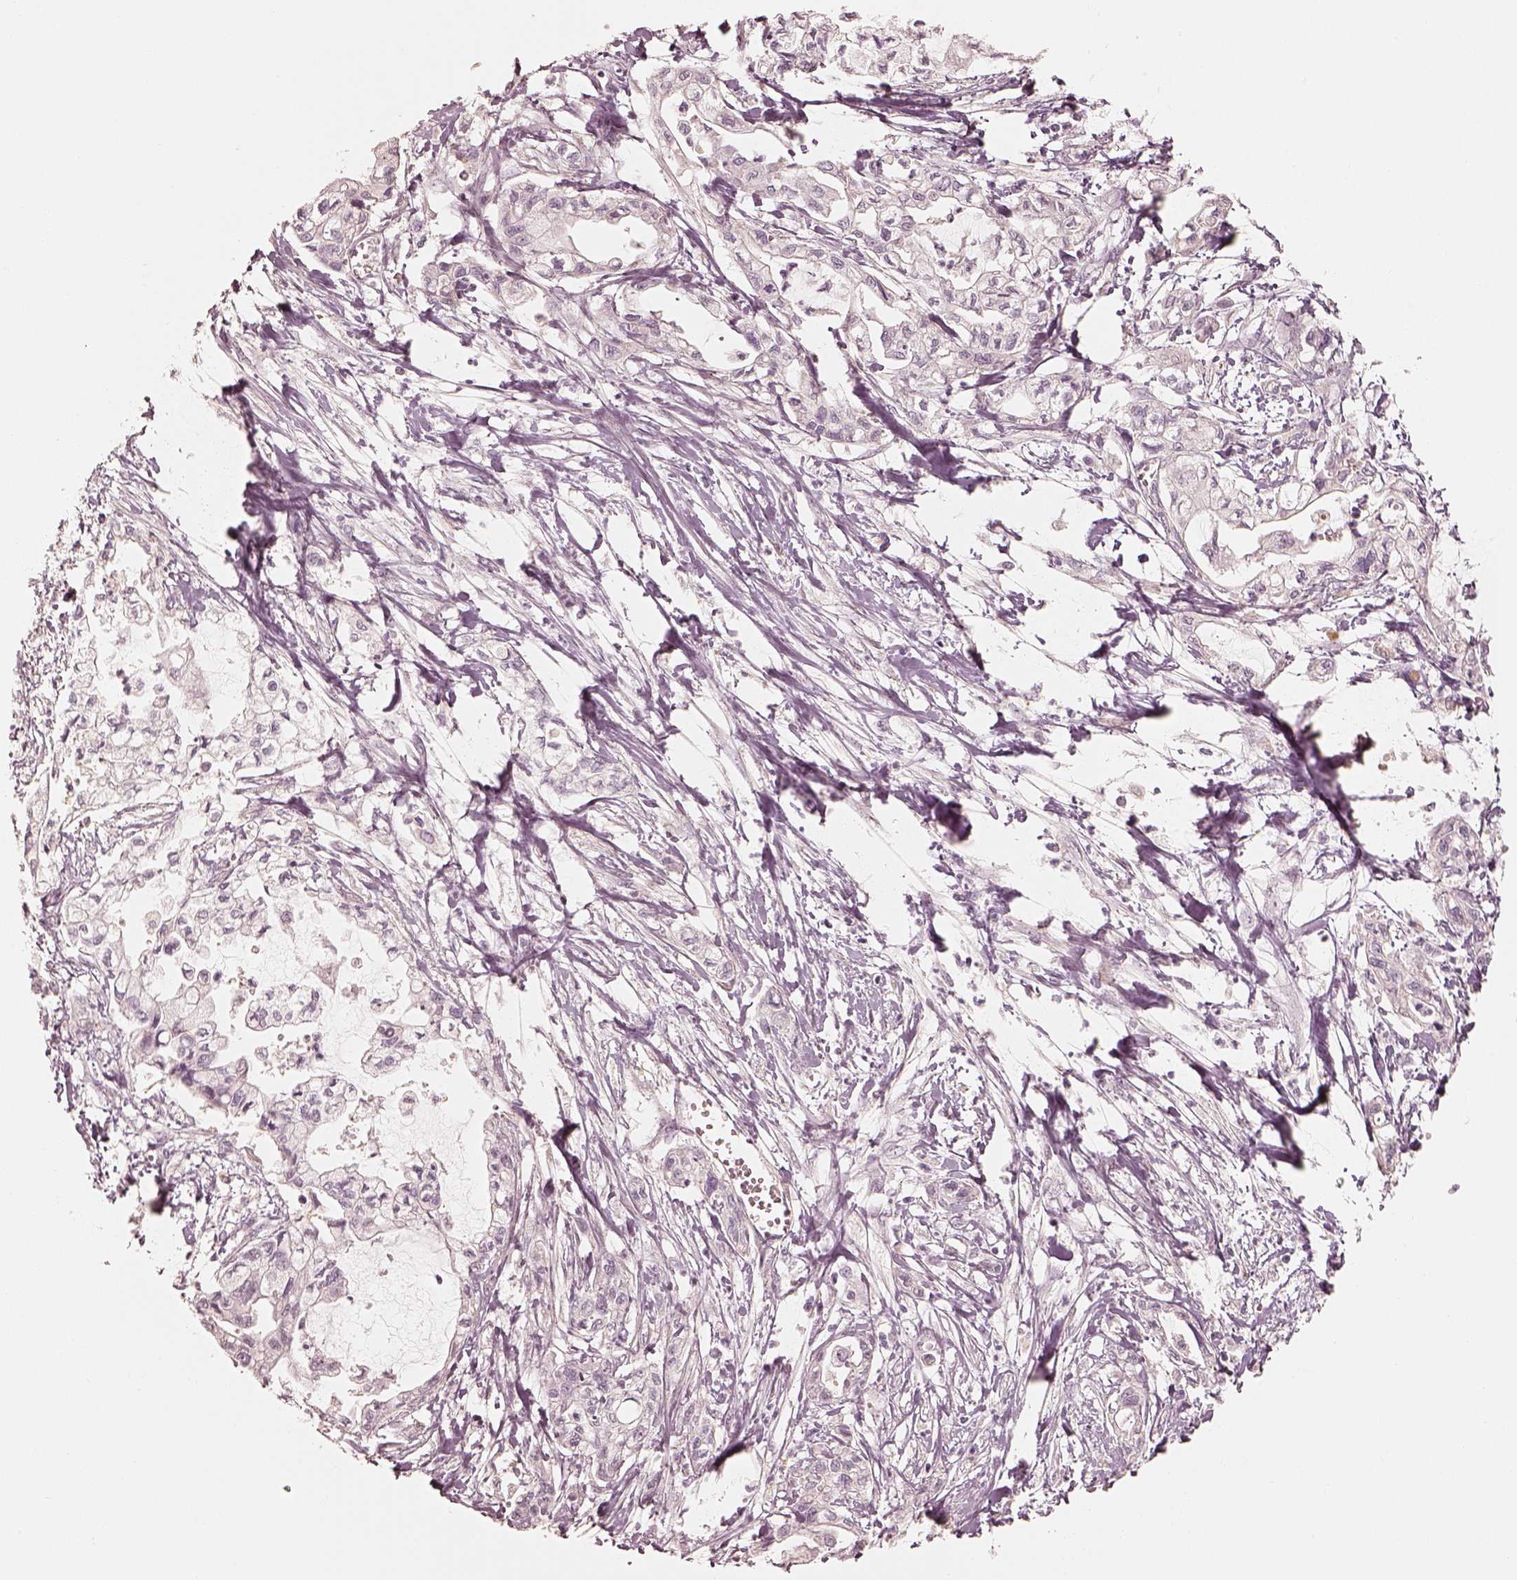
{"staining": {"intensity": "negative", "quantity": "none", "location": "none"}, "tissue": "pancreatic cancer", "cell_type": "Tumor cells", "image_type": "cancer", "snomed": [{"axis": "morphology", "description": "Adenocarcinoma, NOS"}, {"axis": "topography", "description": "Pancreas"}], "caption": "Micrograph shows no protein expression in tumor cells of pancreatic cancer tissue.", "gene": "GORASP2", "patient": {"sex": "male", "age": 54}}